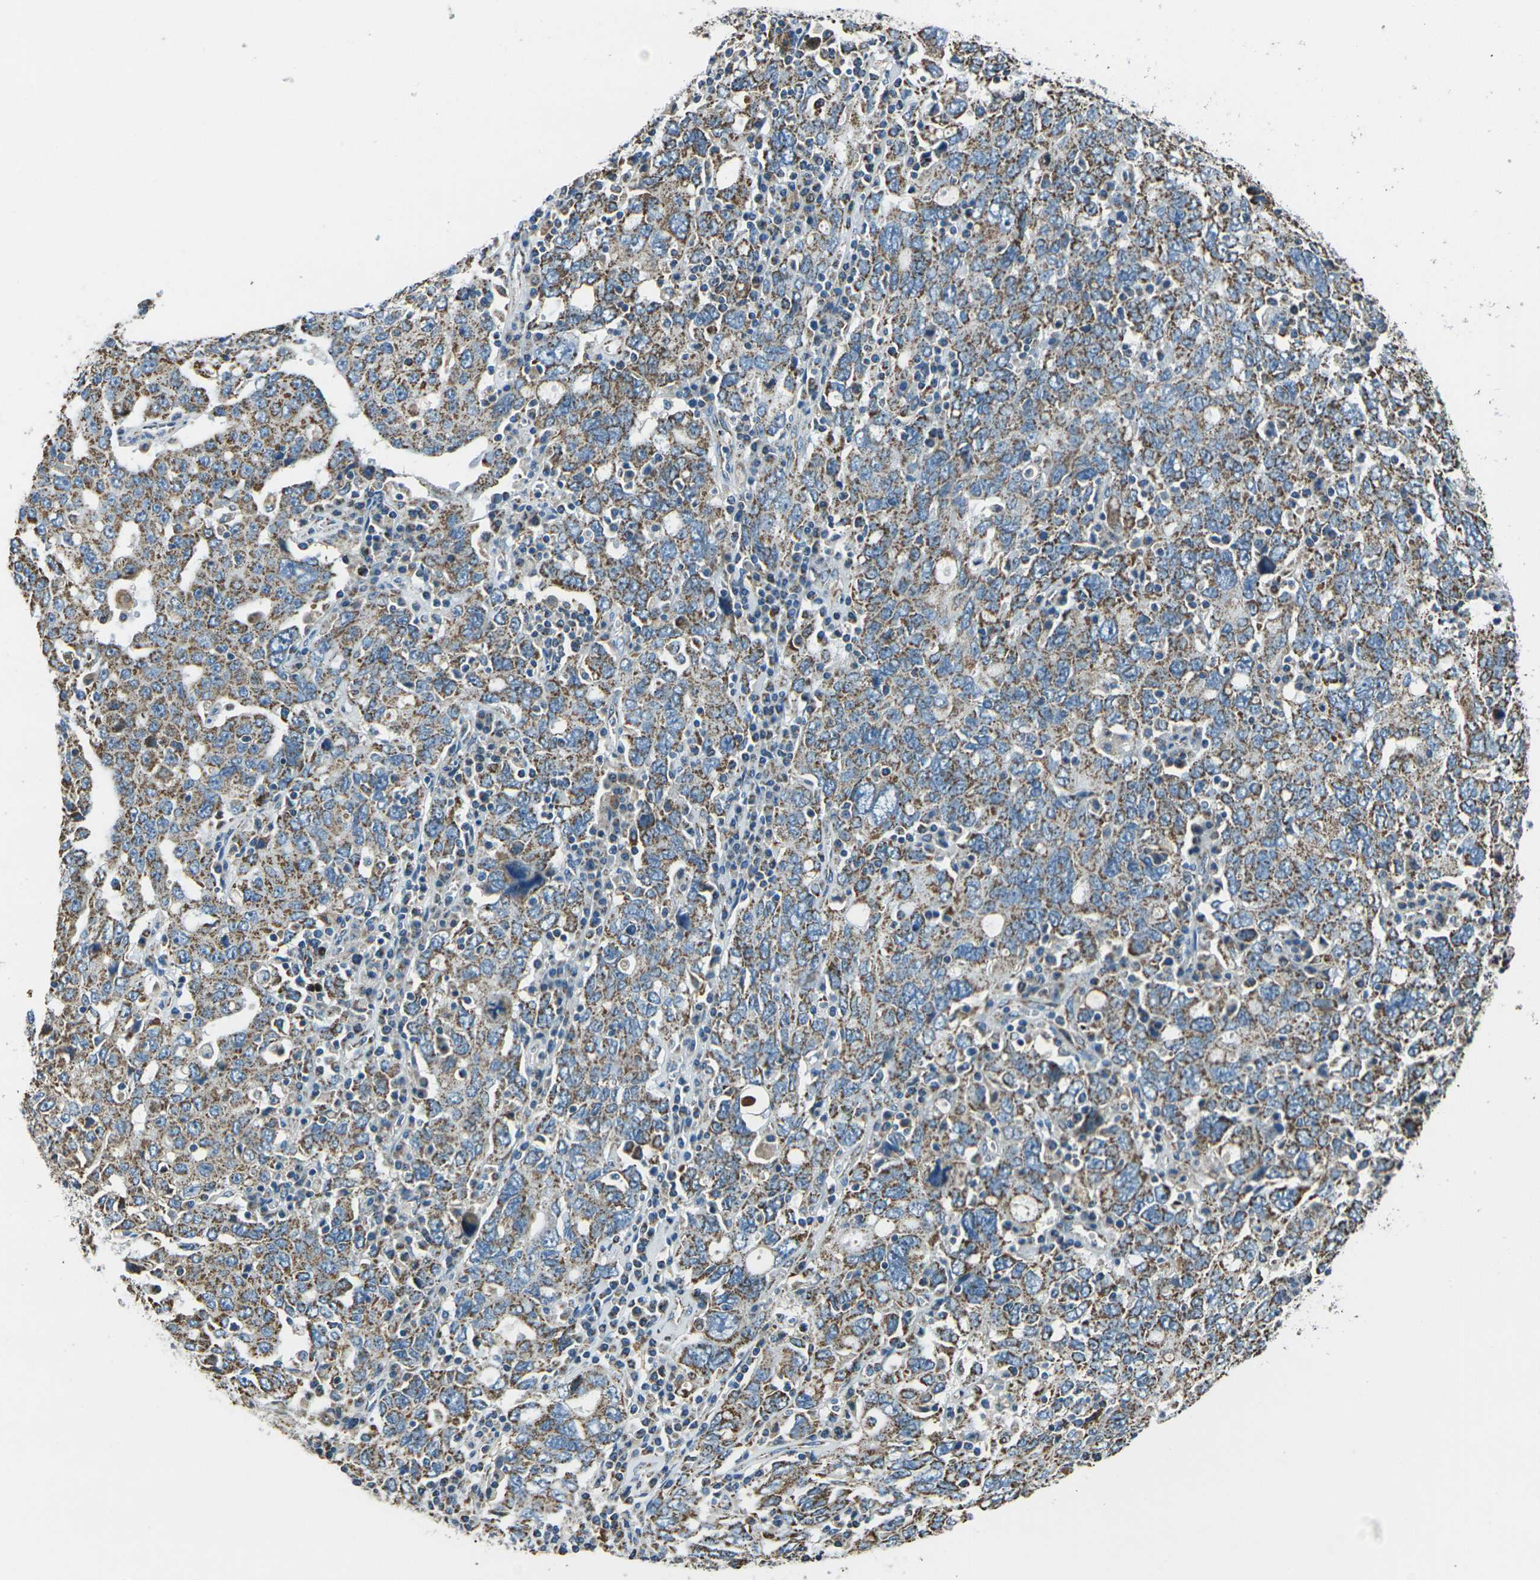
{"staining": {"intensity": "moderate", "quantity": ">75%", "location": "cytoplasmic/membranous"}, "tissue": "ovarian cancer", "cell_type": "Tumor cells", "image_type": "cancer", "snomed": [{"axis": "morphology", "description": "Carcinoma, endometroid"}, {"axis": "topography", "description": "Ovary"}], "caption": "An immunohistochemistry (IHC) micrograph of neoplastic tissue is shown. Protein staining in brown shows moderate cytoplasmic/membranous positivity in ovarian cancer within tumor cells.", "gene": "IRF3", "patient": {"sex": "female", "age": 62}}